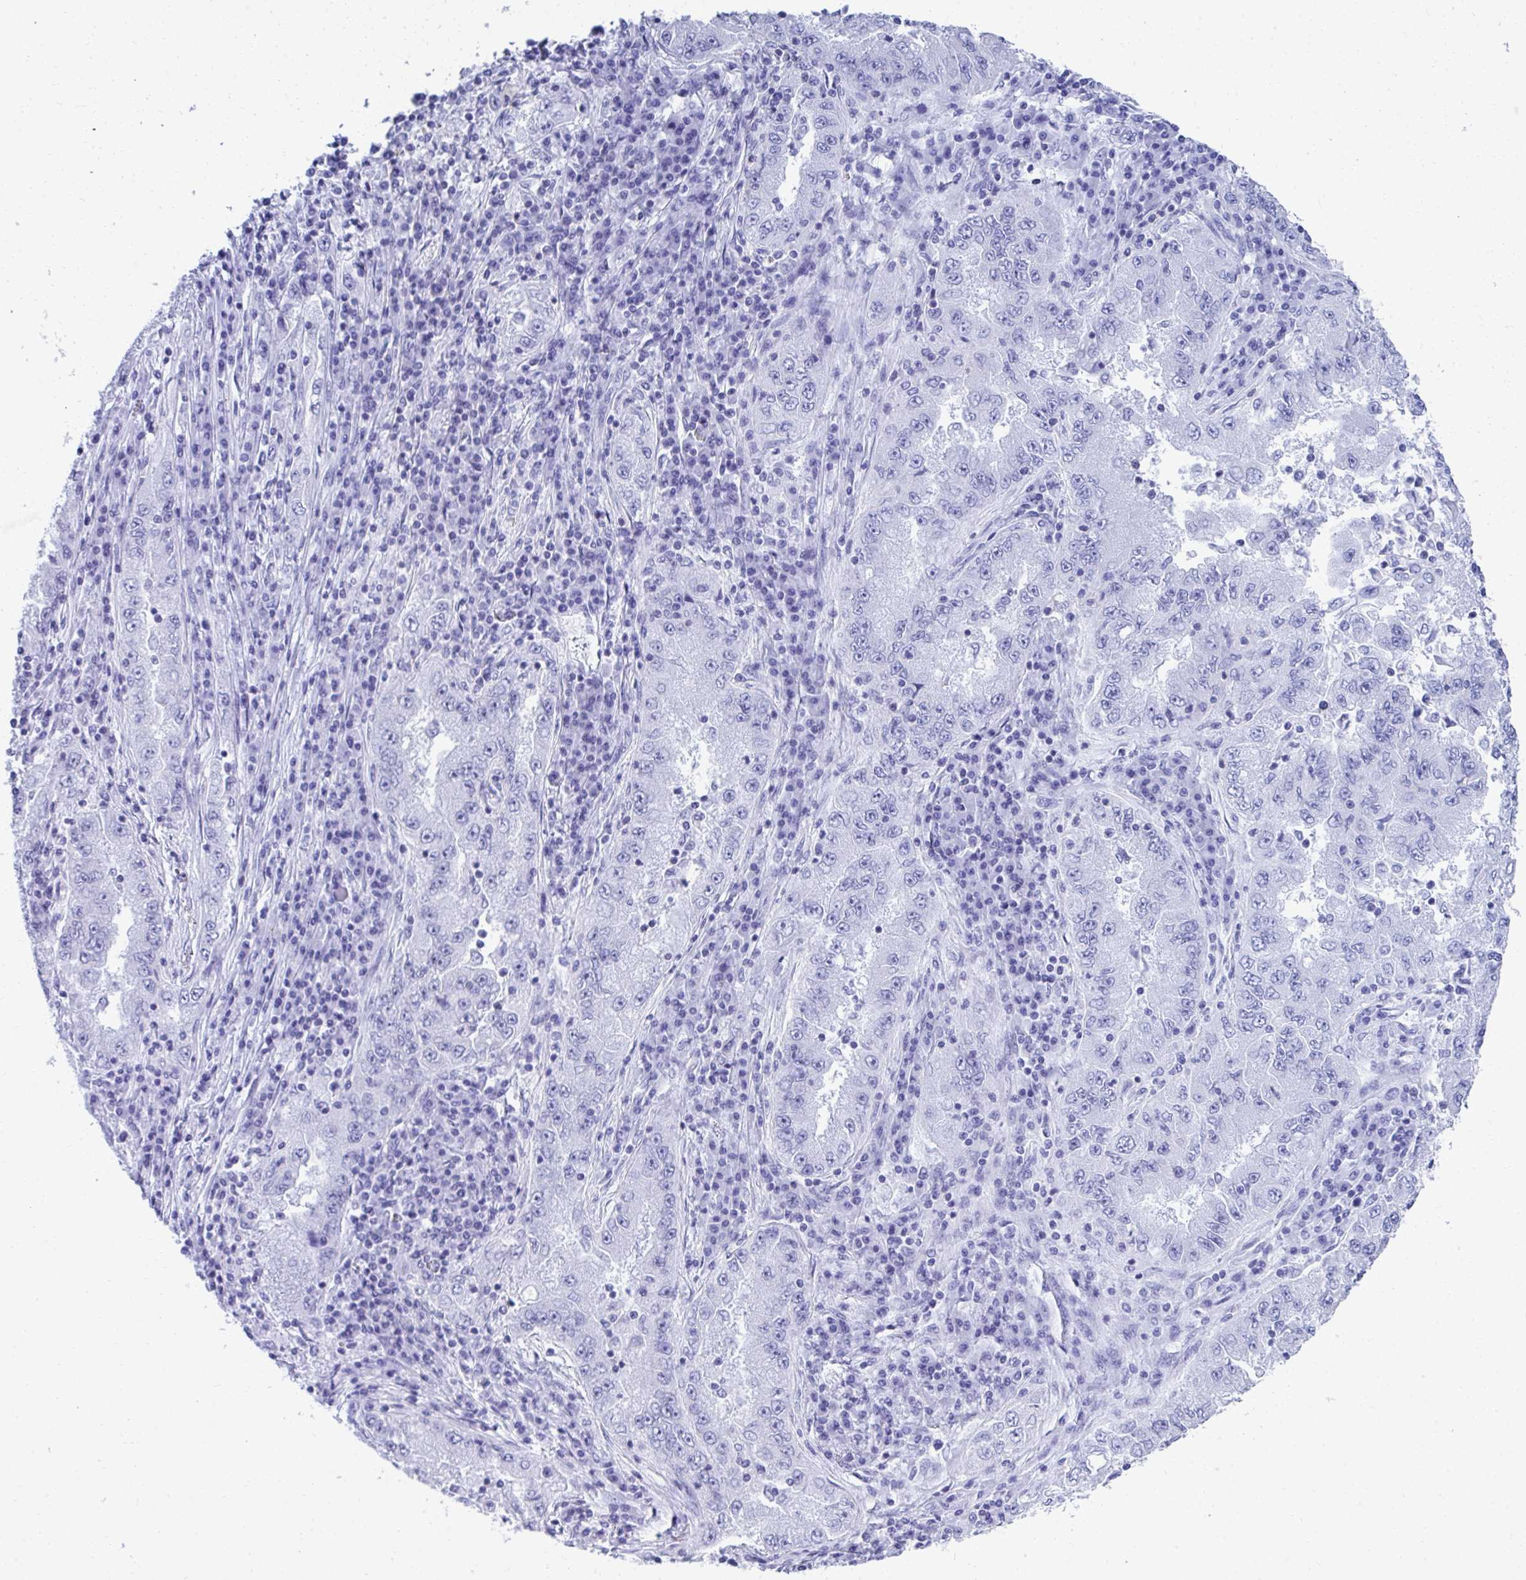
{"staining": {"intensity": "negative", "quantity": "none", "location": "none"}, "tissue": "lung cancer", "cell_type": "Tumor cells", "image_type": "cancer", "snomed": [{"axis": "morphology", "description": "Adenocarcinoma, NOS"}, {"axis": "morphology", "description": "Adenocarcinoma primary or metastatic"}, {"axis": "topography", "description": "Lung"}], "caption": "DAB immunohistochemical staining of human lung adenocarcinoma displays no significant positivity in tumor cells. (DAB immunohistochemistry with hematoxylin counter stain).", "gene": "CD7", "patient": {"sex": "male", "age": 74}}